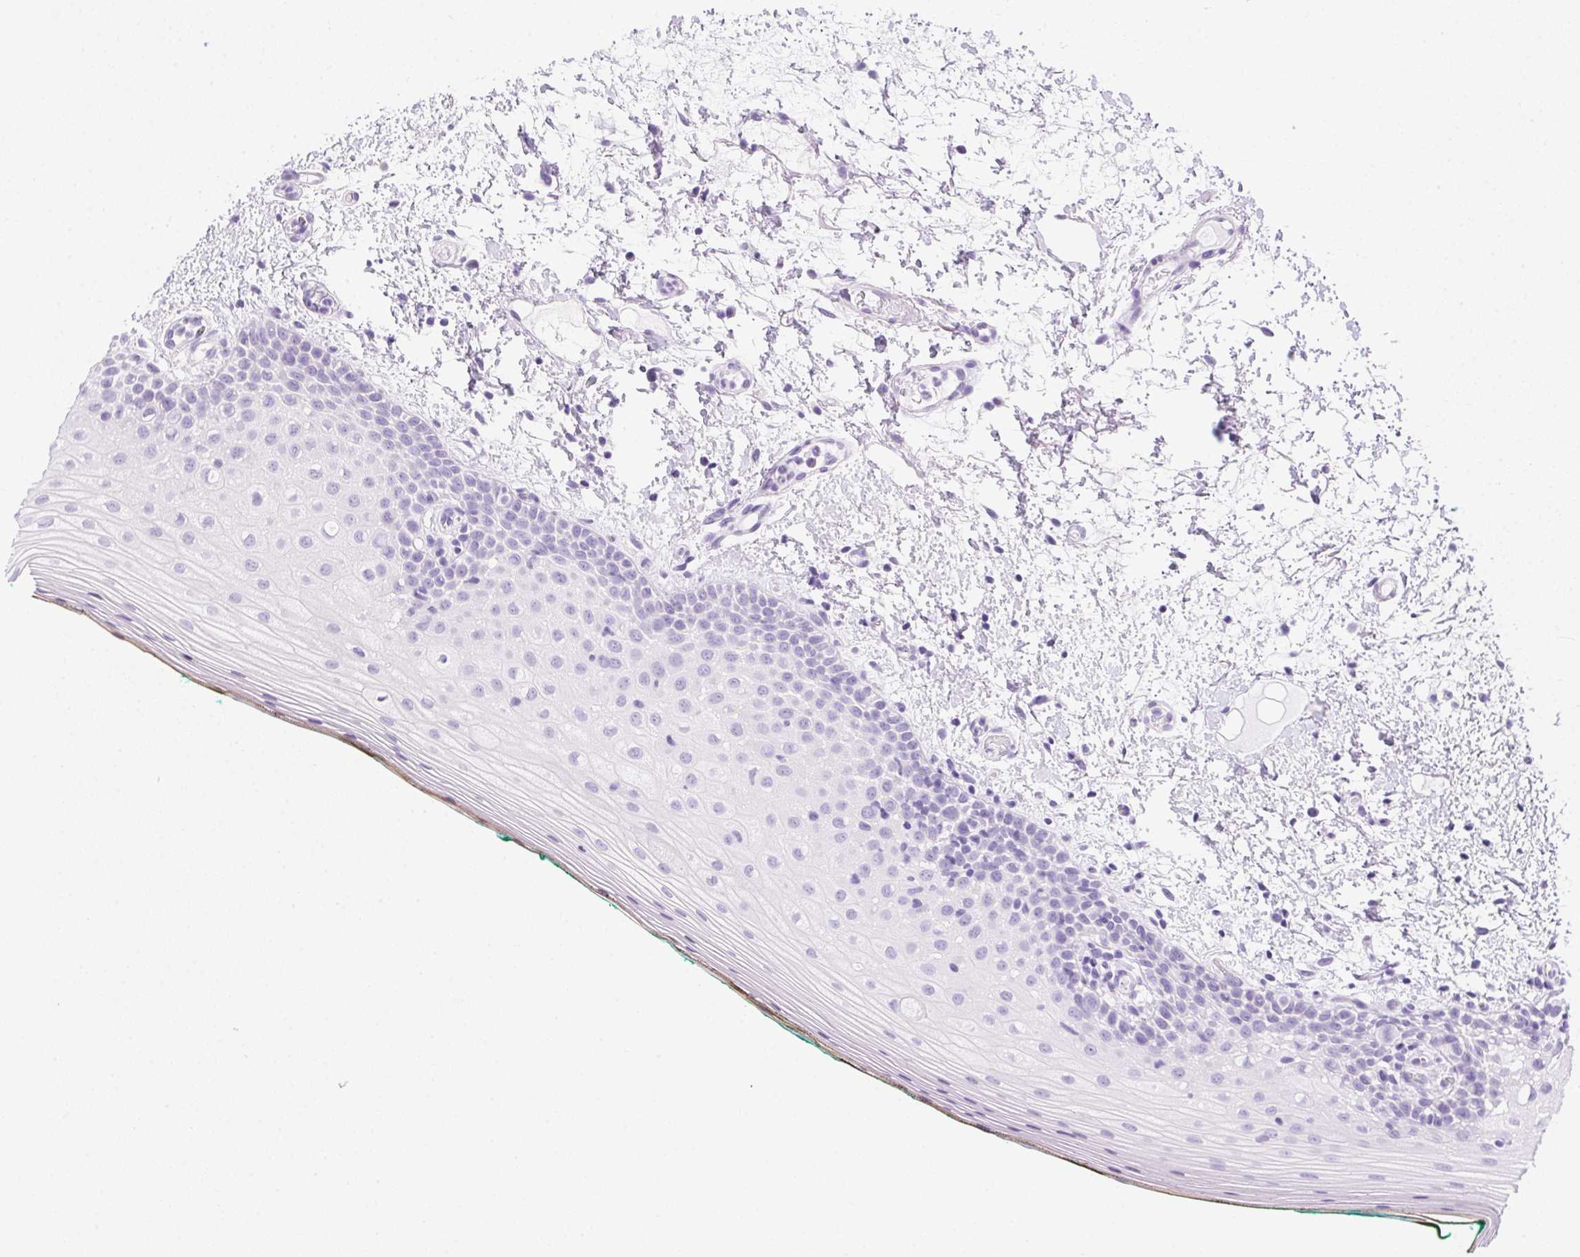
{"staining": {"intensity": "negative", "quantity": "none", "location": "none"}, "tissue": "oral mucosa", "cell_type": "Squamous epithelial cells", "image_type": "normal", "snomed": [{"axis": "morphology", "description": "Normal tissue, NOS"}, {"axis": "topography", "description": "Oral tissue"}], "caption": "High power microscopy micrograph of an immunohistochemistry (IHC) micrograph of normal oral mucosa, revealing no significant expression in squamous epithelial cells.", "gene": "SPACA5B", "patient": {"sex": "female", "age": 83}}